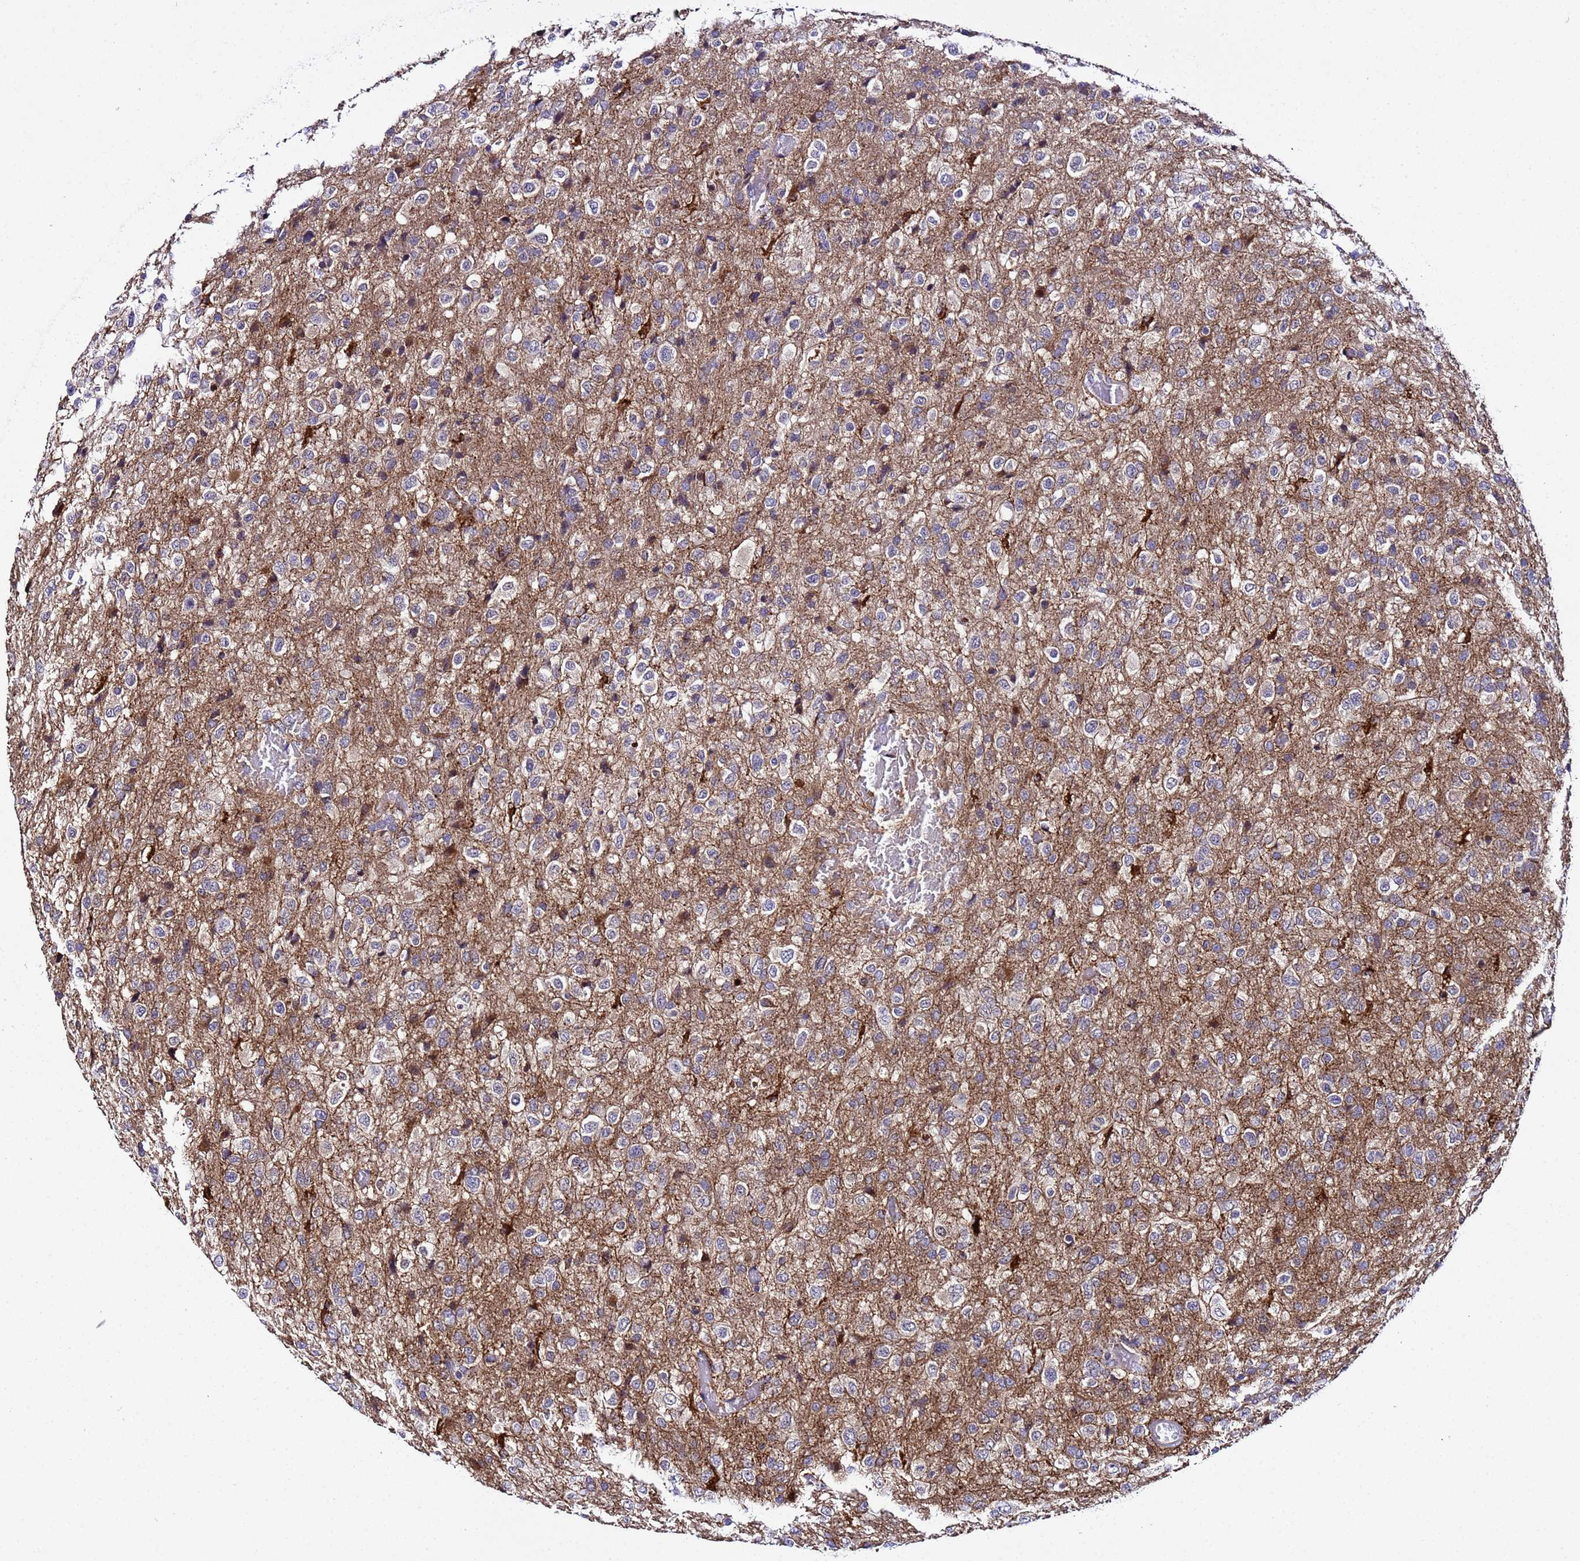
{"staining": {"intensity": "negative", "quantity": "none", "location": "none"}, "tissue": "glioma", "cell_type": "Tumor cells", "image_type": "cancer", "snomed": [{"axis": "morphology", "description": "Glioma, malignant, High grade"}, {"axis": "topography", "description": "Brain"}], "caption": "Tumor cells show no significant expression in glioma. Nuclei are stained in blue.", "gene": "PLXDC2", "patient": {"sex": "female", "age": 74}}